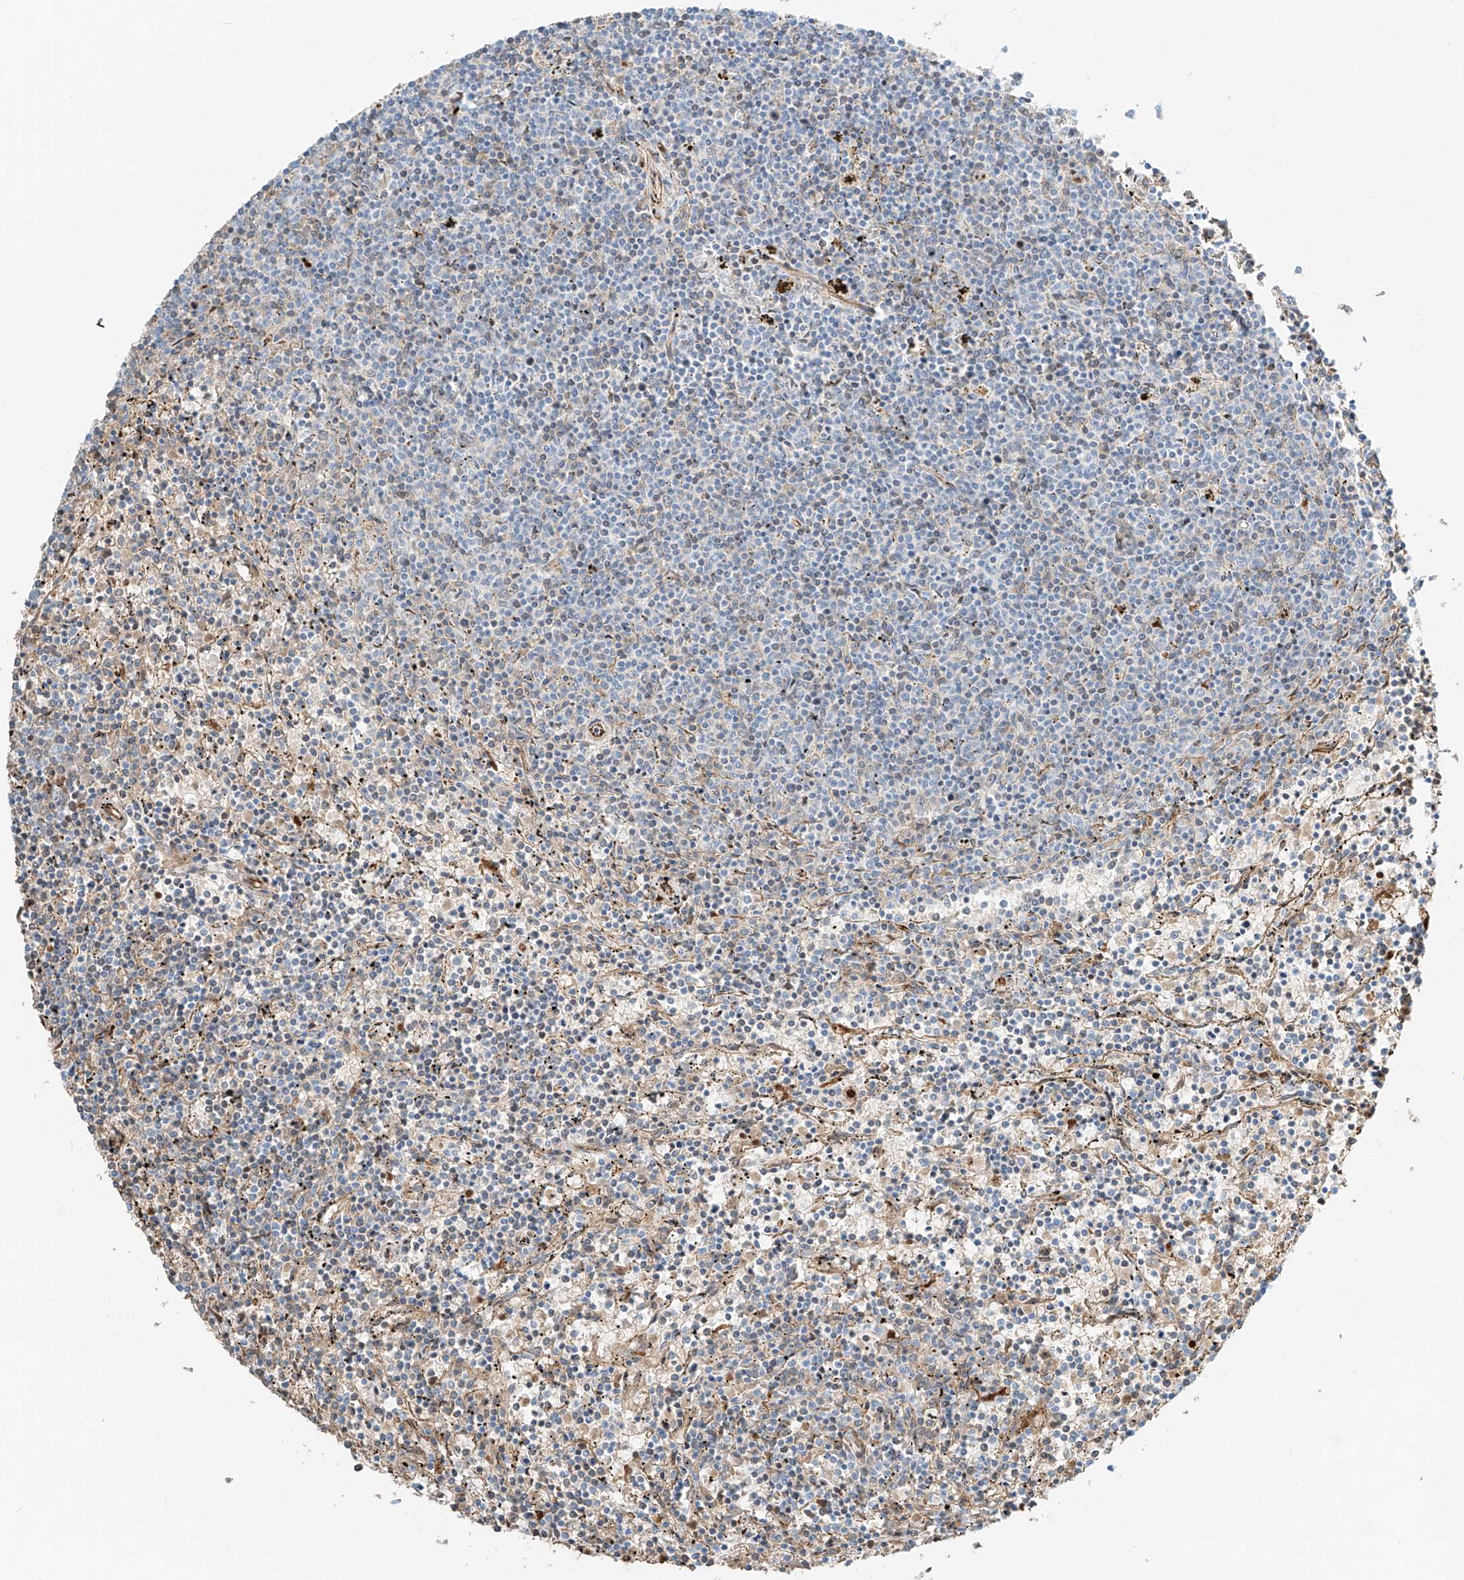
{"staining": {"intensity": "negative", "quantity": "none", "location": "none"}, "tissue": "lymphoma", "cell_type": "Tumor cells", "image_type": "cancer", "snomed": [{"axis": "morphology", "description": "Malignant lymphoma, non-Hodgkin's type, Low grade"}, {"axis": "topography", "description": "Spleen"}], "caption": "Immunohistochemical staining of human lymphoma reveals no significant positivity in tumor cells. (Brightfield microscopy of DAB immunohistochemistry at high magnification).", "gene": "EIPR1", "patient": {"sex": "female", "age": 50}}